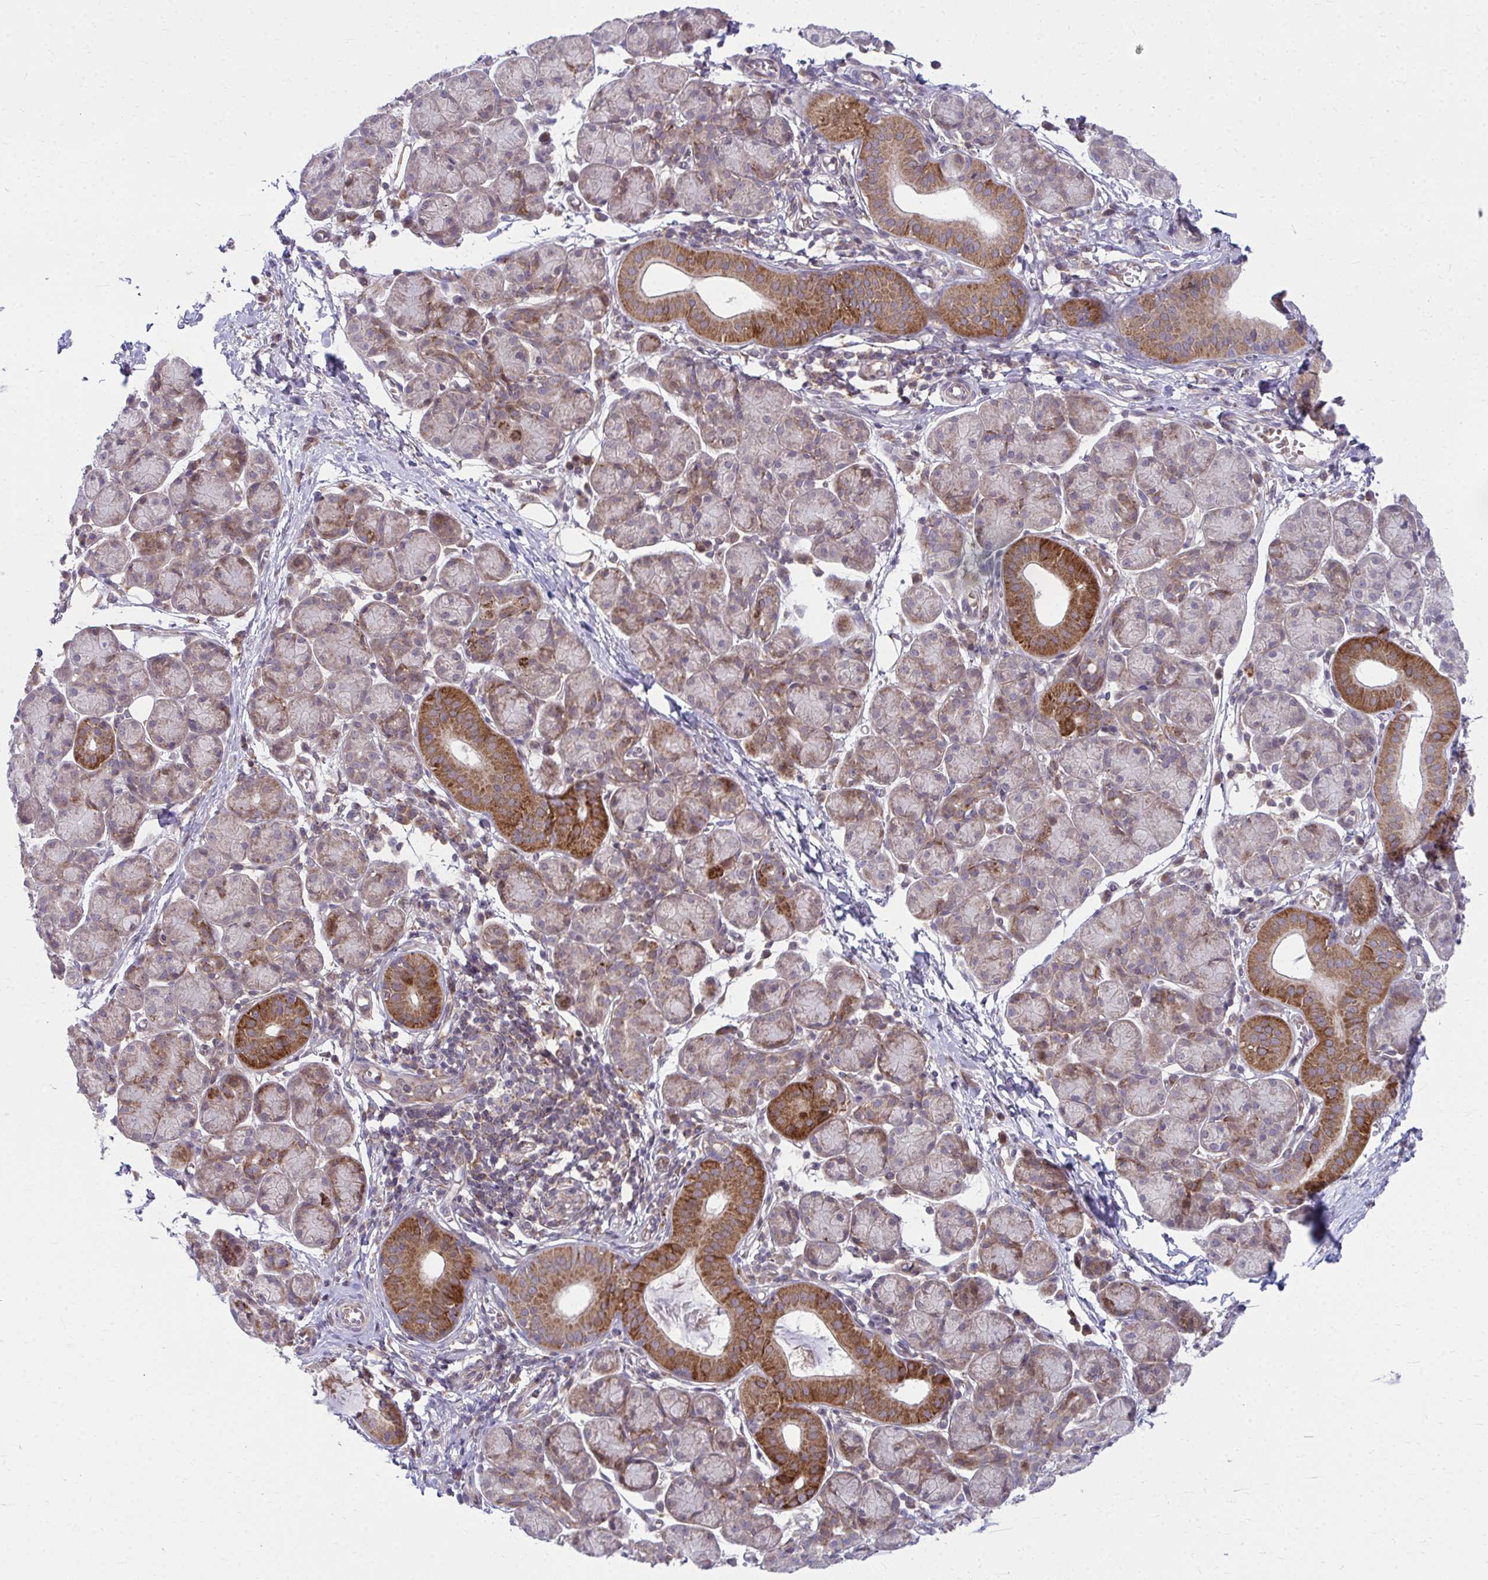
{"staining": {"intensity": "strong", "quantity": "<25%", "location": "cytoplasmic/membranous"}, "tissue": "salivary gland", "cell_type": "Glandular cells", "image_type": "normal", "snomed": [{"axis": "morphology", "description": "Normal tissue, NOS"}, {"axis": "morphology", "description": "Inflammation, NOS"}, {"axis": "topography", "description": "Lymph node"}, {"axis": "topography", "description": "Salivary gland"}], "caption": "A high-resolution micrograph shows immunohistochemistry staining of normal salivary gland, which reveals strong cytoplasmic/membranous positivity in about <25% of glandular cells. The staining is performed using DAB (3,3'-diaminobenzidine) brown chromogen to label protein expression. The nuclei are counter-stained blue using hematoxylin.", "gene": "C16orf54", "patient": {"sex": "male", "age": 3}}